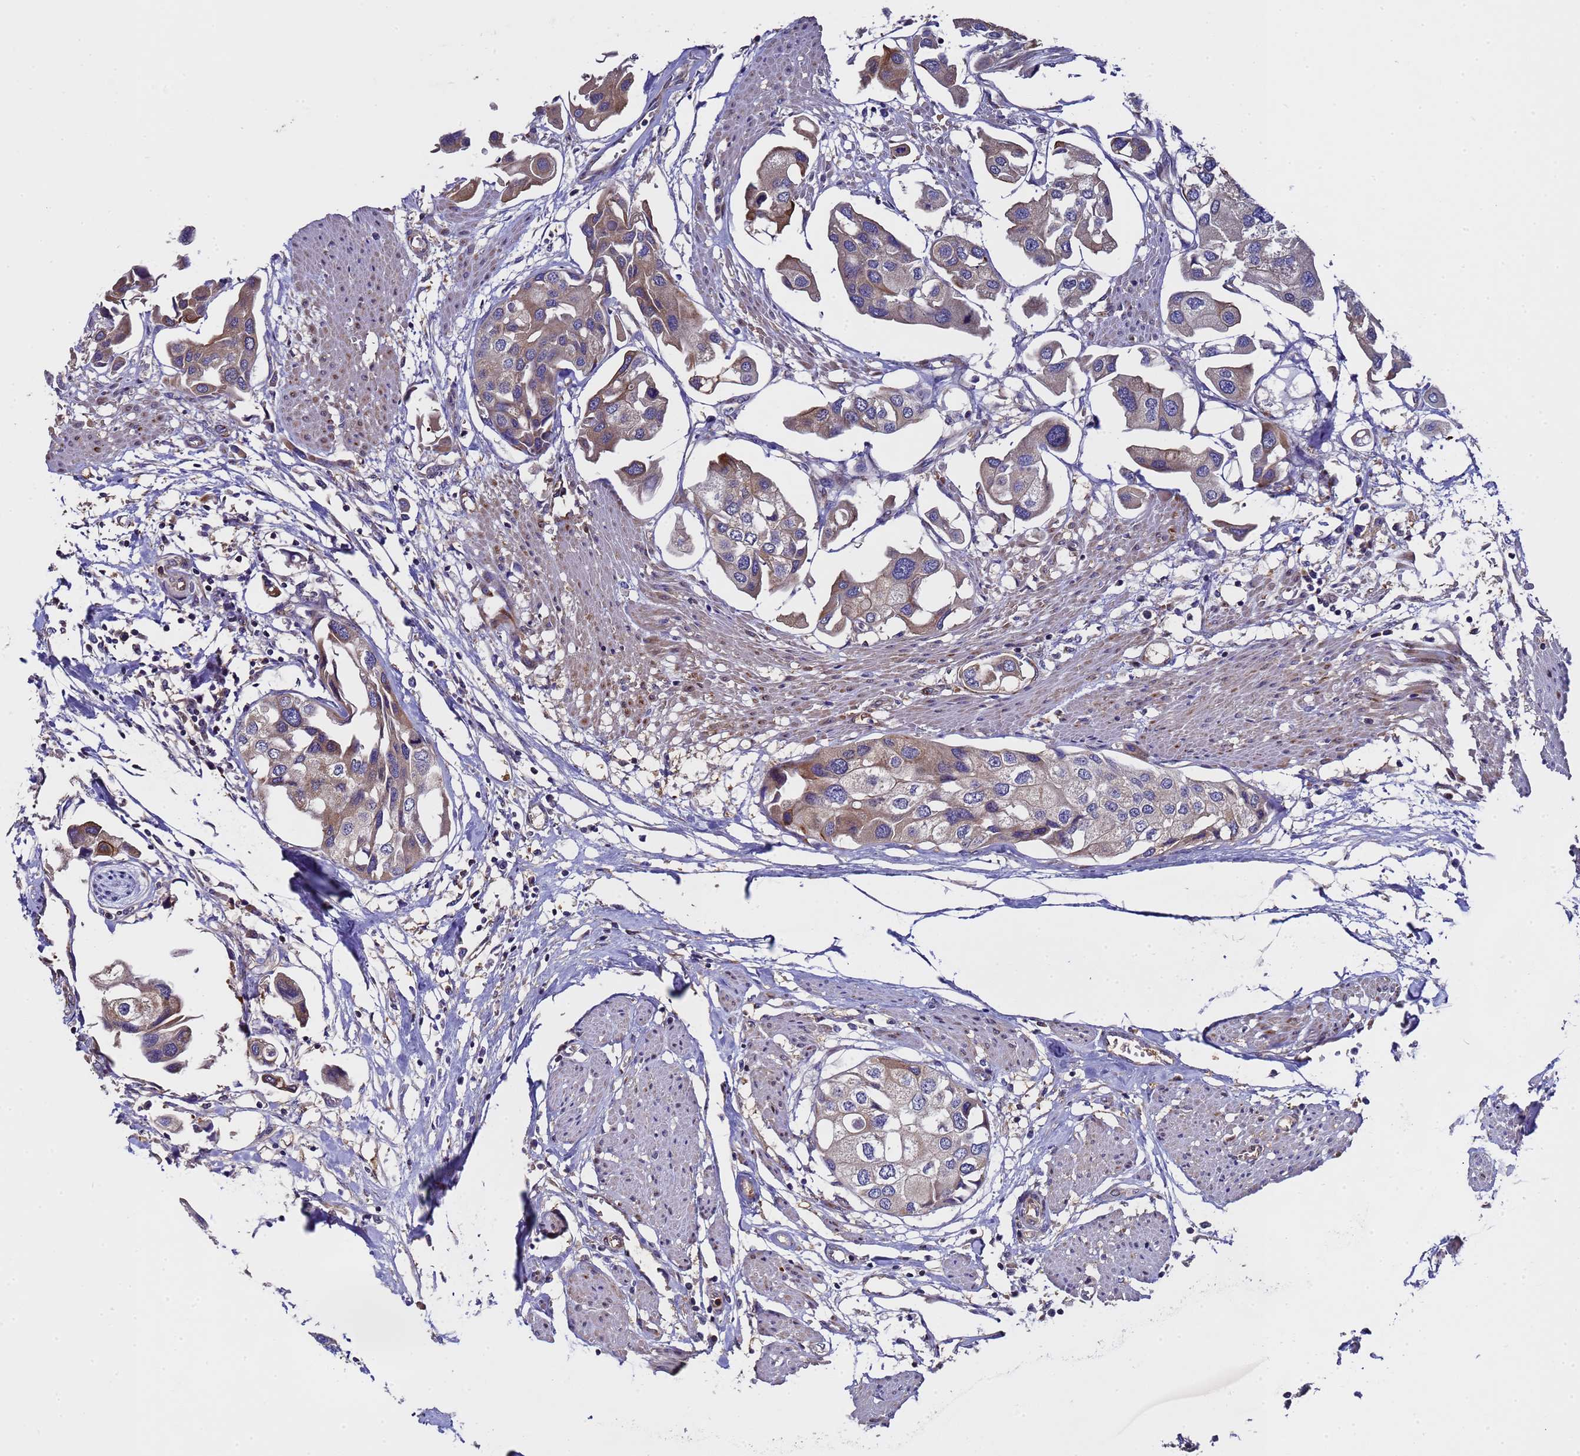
{"staining": {"intensity": "moderate", "quantity": "25%-75%", "location": "cytoplasmic/membranous"}, "tissue": "urothelial cancer", "cell_type": "Tumor cells", "image_type": "cancer", "snomed": [{"axis": "morphology", "description": "Urothelial carcinoma, High grade"}, {"axis": "topography", "description": "Urinary bladder"}], "caption": "Tumor cells display moderate cytoplasmic/membranous positivity in about 25%-75% of cells in high-grade urothelial carcinoma.", "gene": "MOCS1", "patient": {"sex": "male", "age": 64}}